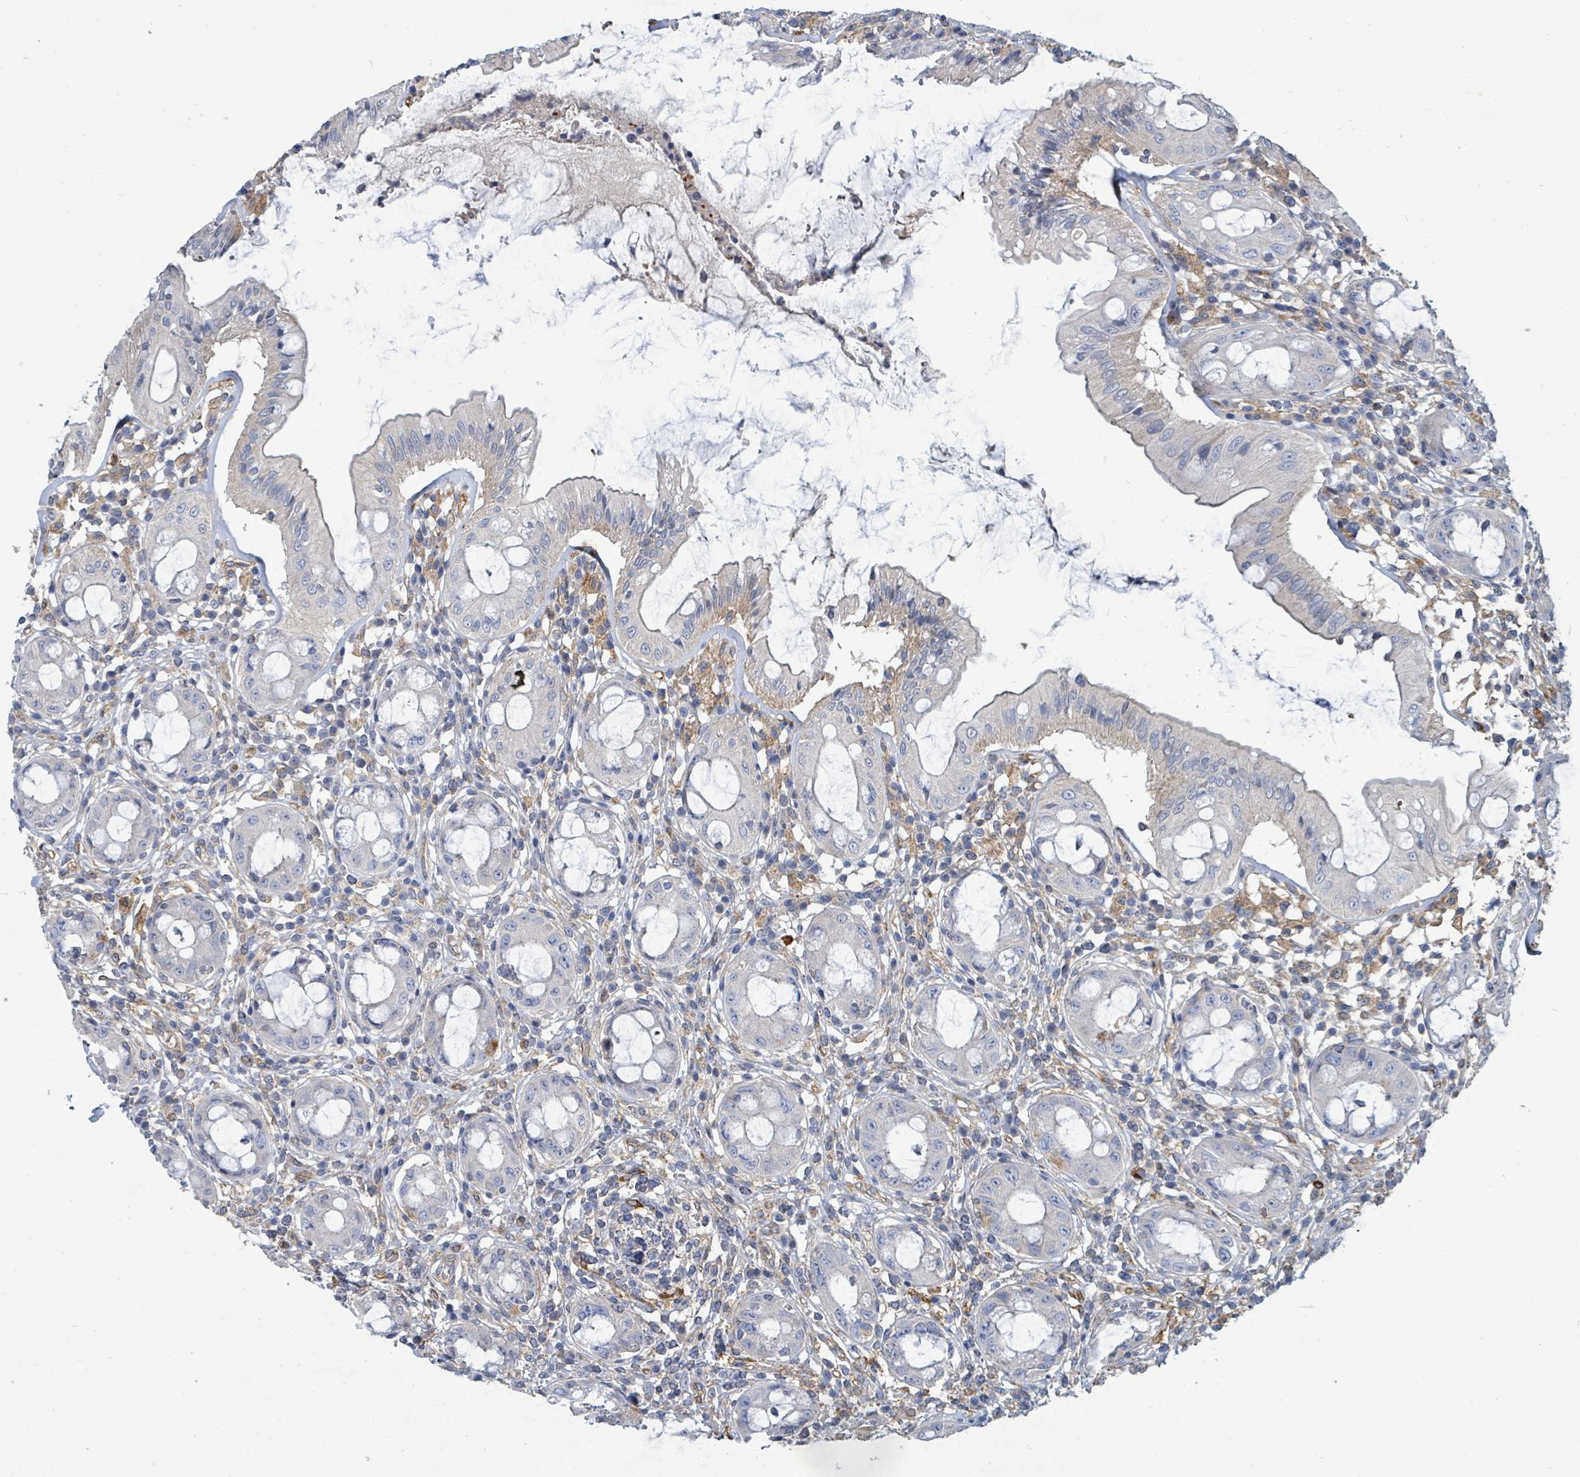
{"staining": {"intensity": "moderate", "quantity": "<25%", "location": "cytoplasmic/membranous"}, "tissue": "rectum", "cell_type": "Glandular cells", "image_type": "normal", "snomed": [{"axis": "morphology", "description": "Normal tissue, NOS"}, {"axis": "topography", "description": "Rectum"}], "caption": "Immunohistochemistry (DAB) staining of benign rectum shows moderate cytoplasmic/membranous protein positivity in about <25% of glandular cells. The staining was performed using DAB (3,3'-diaminobenzidine) to visualize the protein expression in brown, while the nuclei were stained in blue with hematoxylin (Magnification: 20x).", "gene": "IFIT1", "patient": {"sex": "female", "age": 57}}